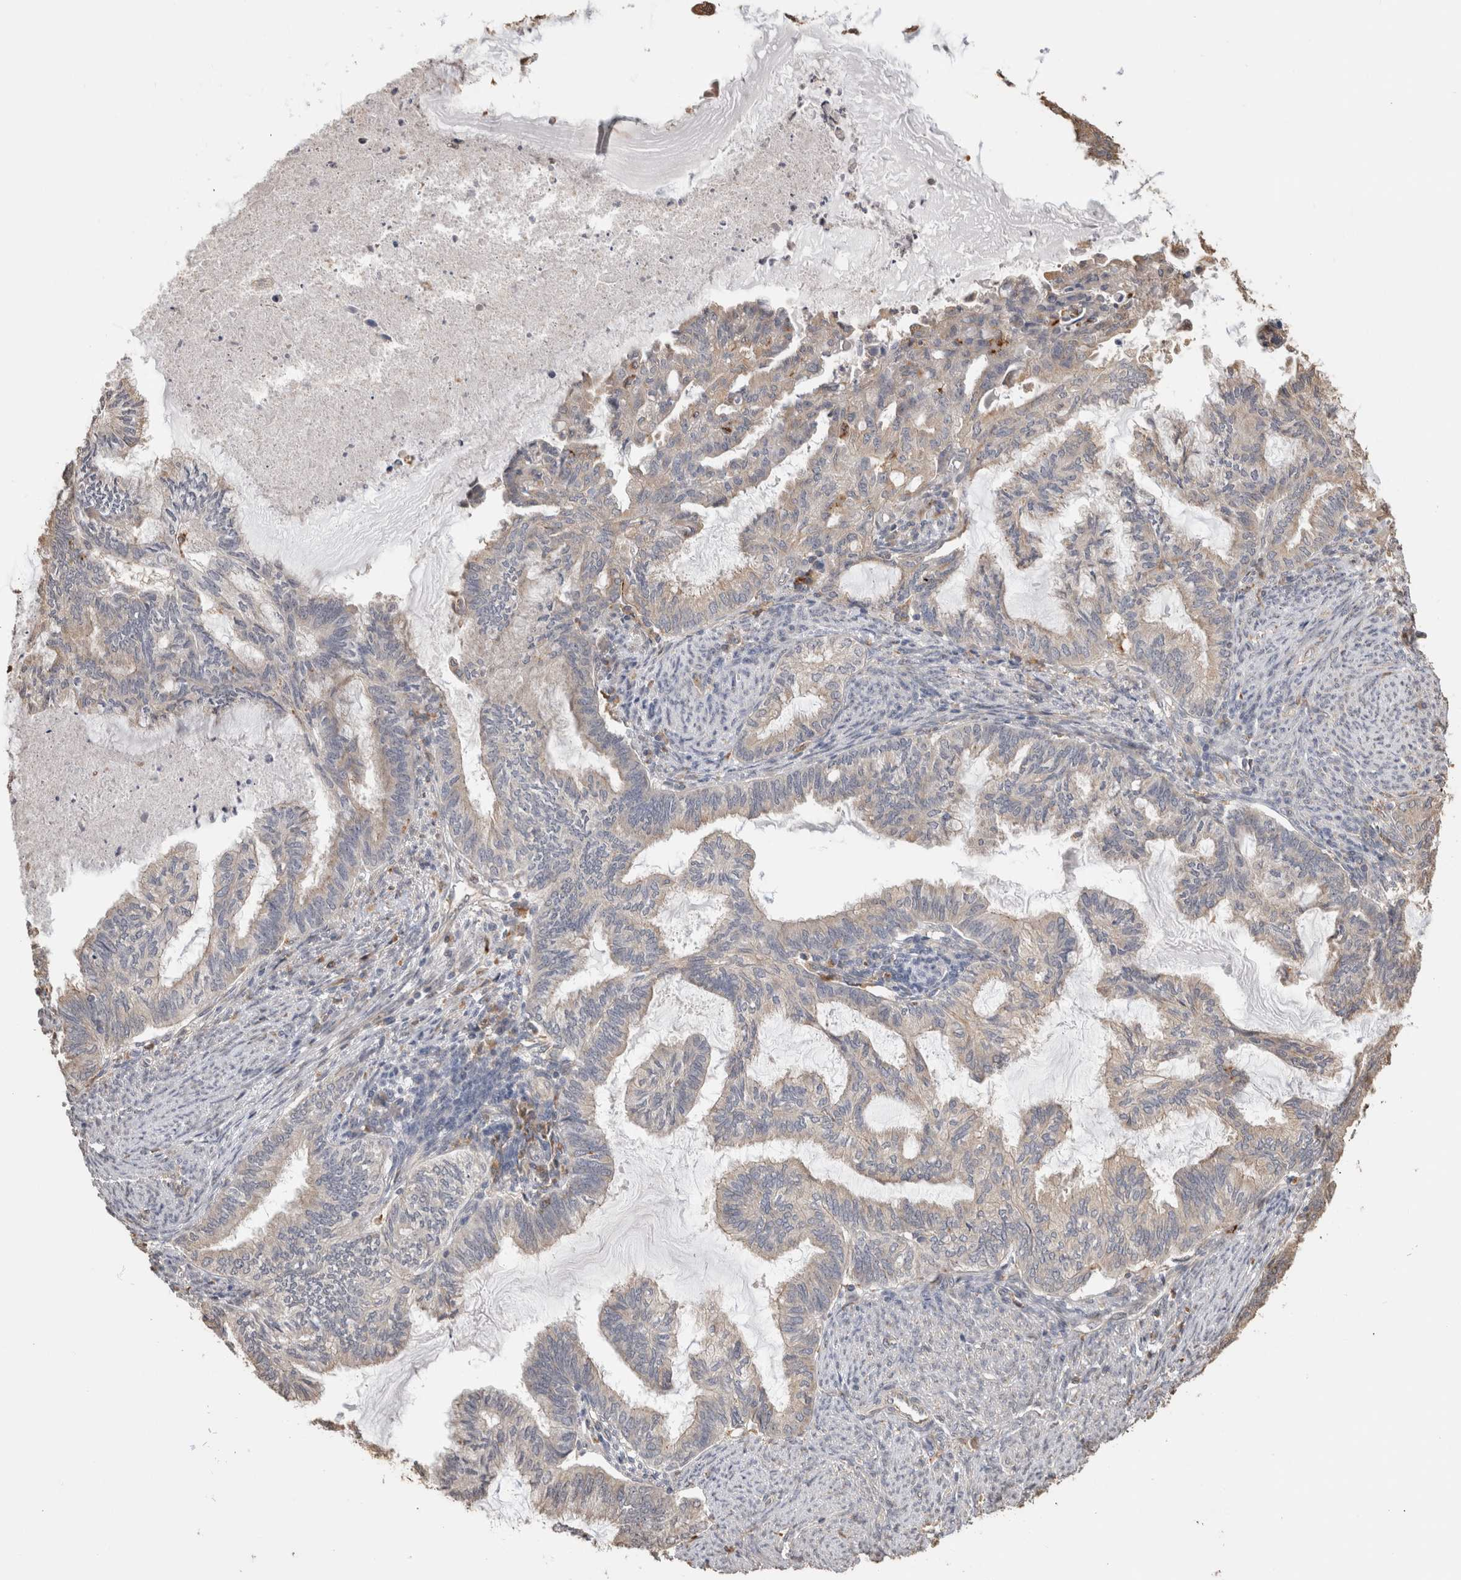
{"staining": {"intensity": "weak", "quantity": "<25%", "location": "cytoplasmic/membranous"}, "tissue": "endometrial cancer", "cell_type": "Tumor cells", "image_type": "cancer", "snomed": [{"axis": "morphology", "description": "Adenocarcinoma, NOS"}, {"axis": "topography", "description": "Endometrium"}], "caption": "Immunohistochemical staining of adenocarcinoma (endometrial) reveals no significant staining in tumor cells. The staining was performed using DAB (3,3'-diaminobenzidine) to visualize the protein expression in brown, while the nuclei were stained in blue with hematoxylin (Magnification: 20x).", "gene": "CLIP1", "patient": {"sex": "female", "age": 86}}